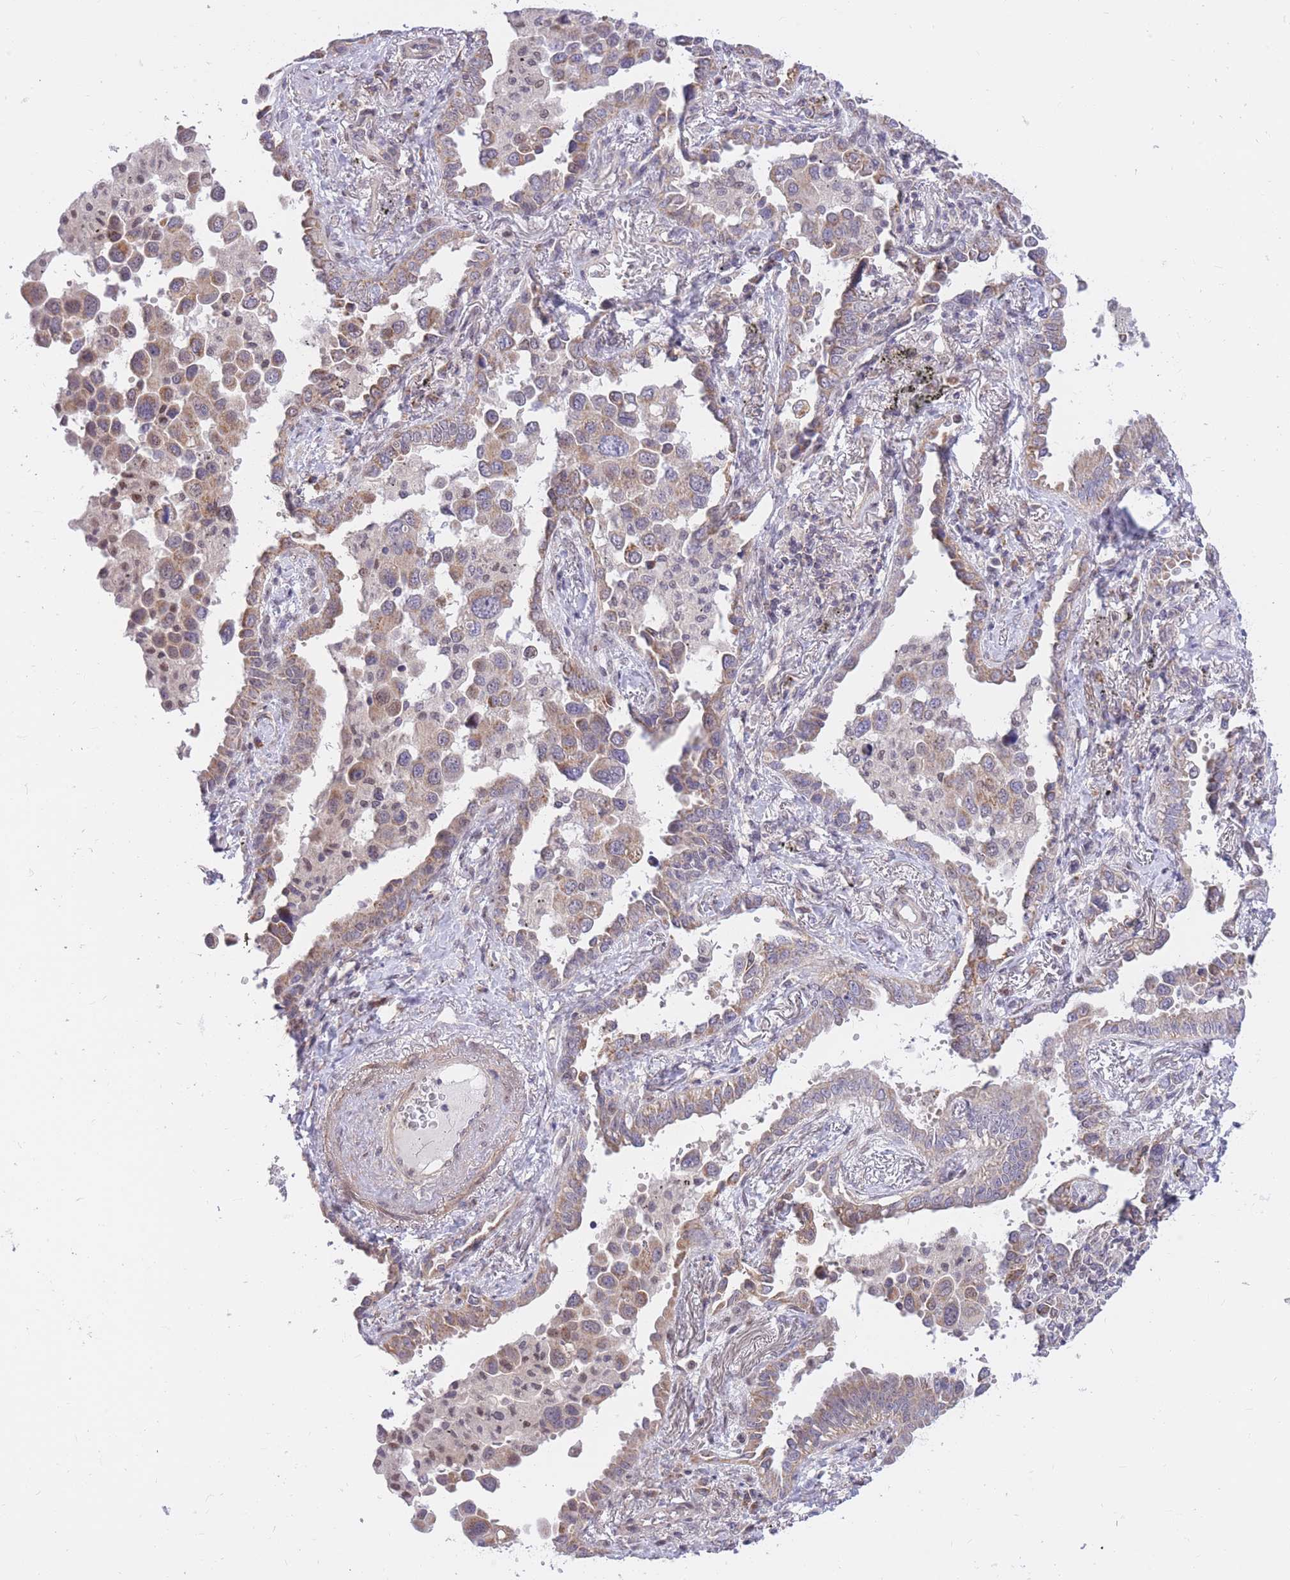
{"staining": {"intensity": "weak", "quantity": "25%-75%", "location": "cytoplasmic/membranous"}, "tissue": "lung cancer", "cell_type": "Tumor cells", "image_type": "cancer", "snomed": [{"axis": "morphology", "description": "Adenocarcinoma, NOS"}, {"axis": "topography", "description": "Lung"}], "caption": "Protein staining of lung cancer (adenocarcinoma) tissue displays weak cytoplasmic/membranous staining in approximately 25%-75% of tumor cells.", "gene": "MINDY2", "patient": {"sex": "male", "age": 67}}